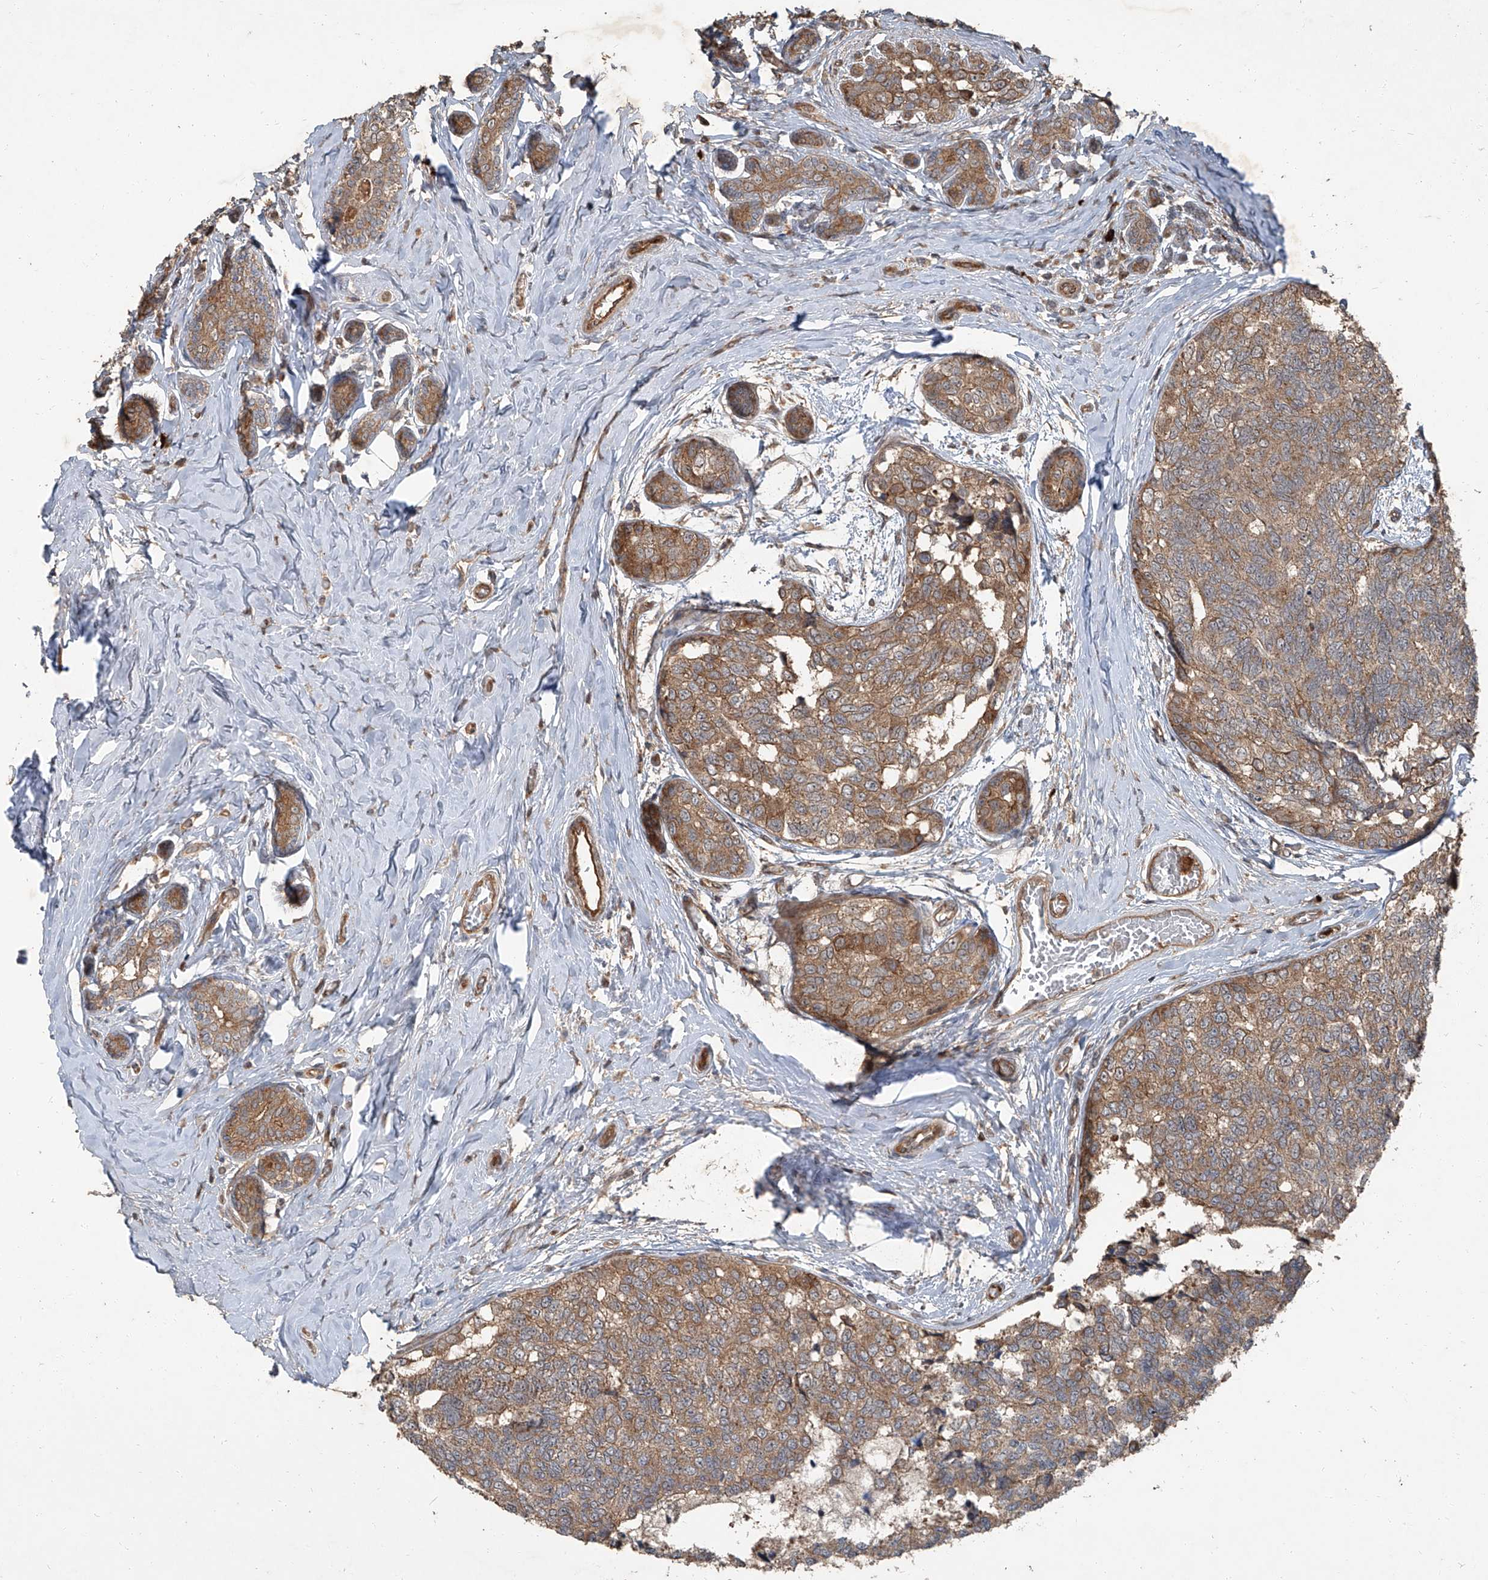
{"staining": {"intensity": "moderate", "quantity": ">75%", "location": "cytoplasmic/membranous"}, "tissue": "breast cancer", "cell_type": "Tumor cells", "image_type": "cancer", "snomed": [{"axis": "morphology", "description": "Normal tissue, NOS"}, {"axis": "morphology", "description": "Duct carcinoma"}, {"axis": "topography", "description": "Breast"}], "caption": "Breast cancer stained for a protein (brown) shows moderate cytoplasmic/membranous positive staining in about >75% of tumor cells.", "gene": "CCN1", "patient": {"sex": "female", "age": 43}}